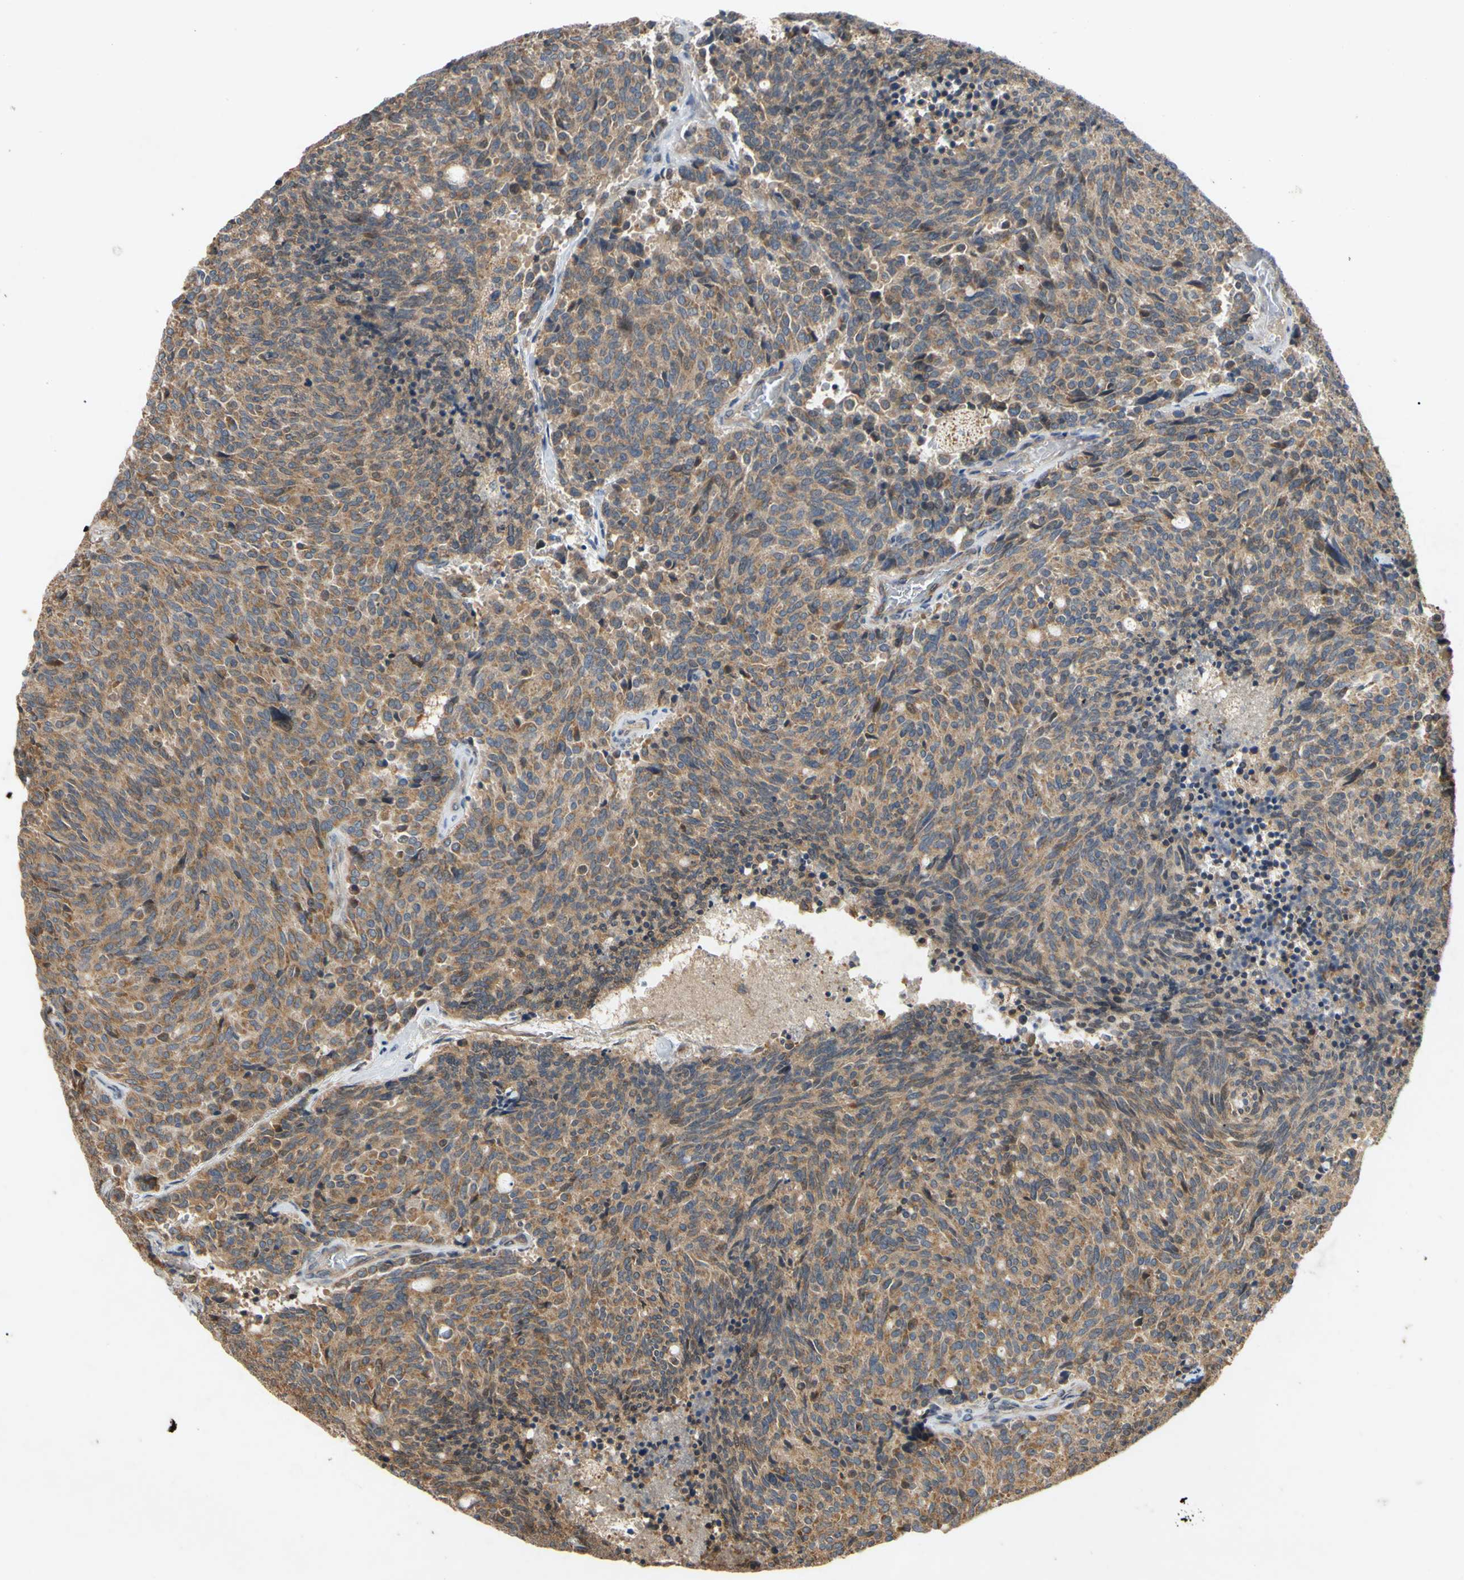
{"staining": {"intensity": "moderate", "quantity": ">75%", "location": "cytoplasmic/membranous"}, "tissue": "carcinoid", "cell_type": "Tumor cells", "image_type": "cancer", "snomed": [{"axis": "morphology", "description": "Carcinoid, malignant, NOS"}, {"axis": "topography", "description": "Pancreas"}], "caption": "Brown immunohistochemical staining in carcinoid (malignant) shows moderate cytoplasmic/membranous positivity in approximately >75% of tumor cells.", "gene": "PARD6A", "patient": {"sex": "female", "age": 54}}